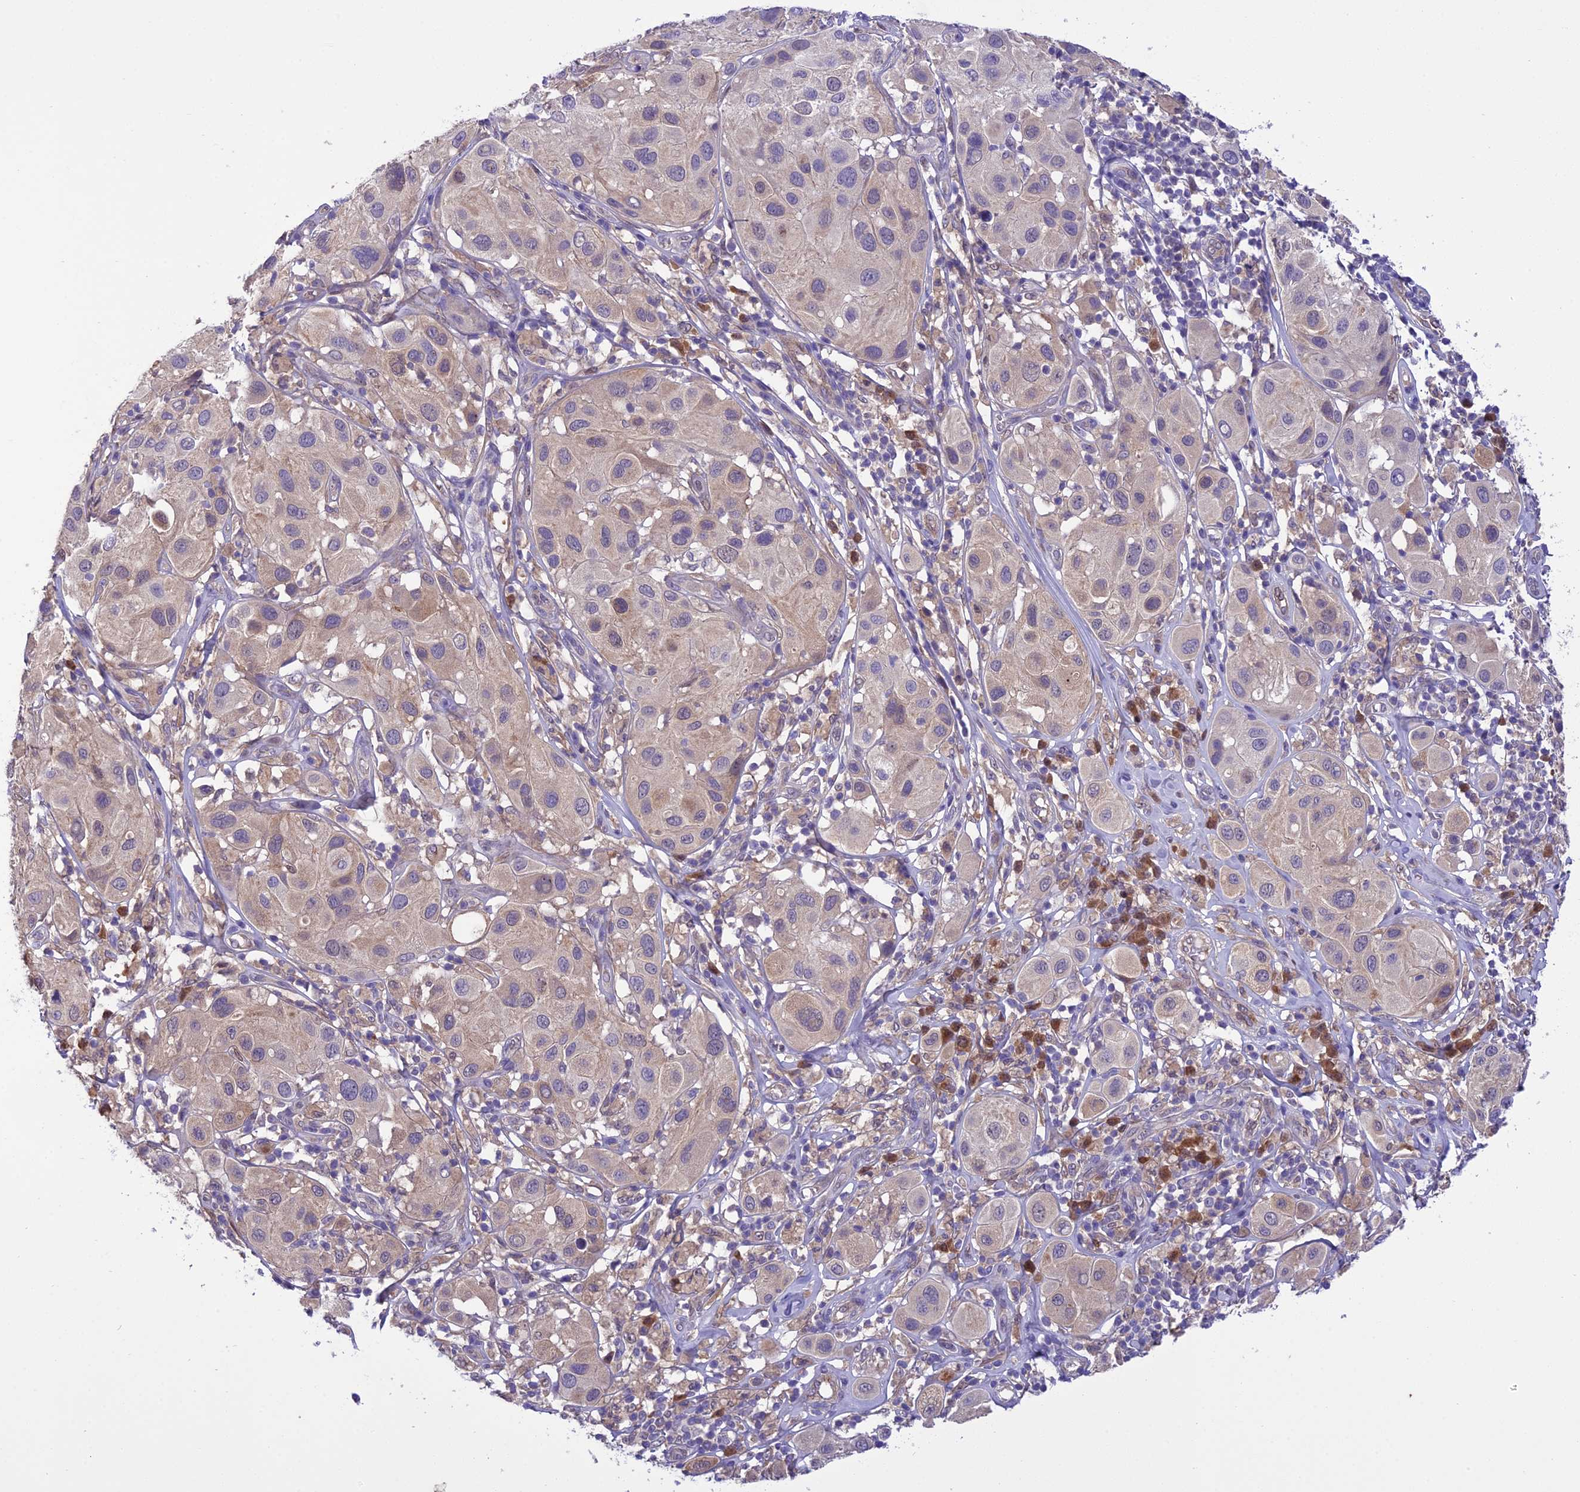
{"staining": {"intensity": "weak", "quantity": "<25%", "location": "cytoplasmic/membranous"}, "tissue": "melanoma", "cell_type": "Tumor cells", "image_type": "cancer", "snomed": [{"axis": "morphology", "description": "Malignant melanoma, Metastatic site"}, {"axis": "topography", "description": "Skin"}], "caption": "This is an immunohistochemistry (IHC) photomicrograph of human malignant melanoma (metastatic site). There is no expression in tumor cells.", "gene": "BORCS6", "patient": {"sex": "male", "age": 41}}